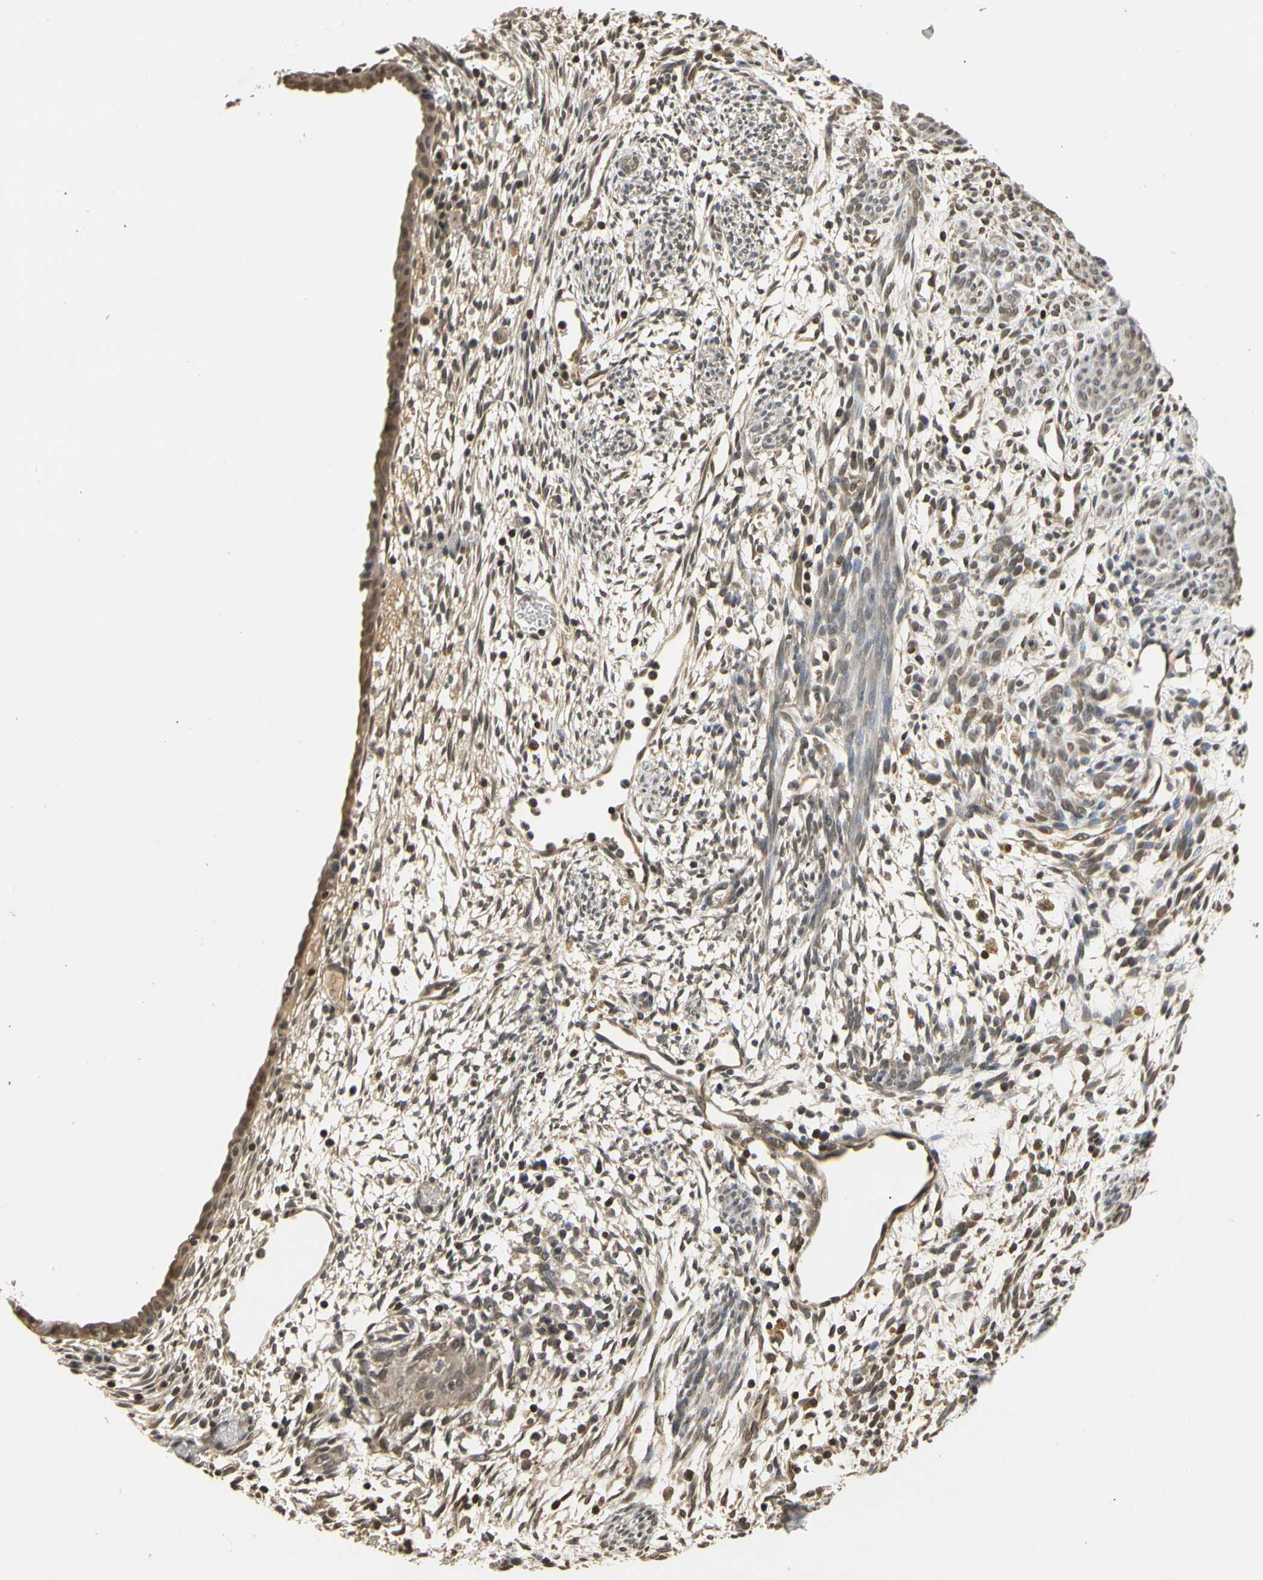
{"staining": {"intensity": "weak", "quantity": ">75%", "location": "cytoplasmic/membranous"}, "tissue": "endometrium", "cell_type": "Cells in endometrial stroma", "image_type": "normal", "snomed": [{"axis": "morphology", "description": "Normal tissue, NOS"}, {"axis": "morphology", "description": "Atrophy, NOS"}, {"axis": "topography", "description": "Uterus"}, {"axis": "topography", "description": "Endometrium"}], "caption": "Protein expression by immunohistochemistry (IHC) displays weak cytoplasmic/membranous positivity in approximately >75% of cells in endometrial stroma in benign endometrium. (IHC, brightfield microscopy, high magnification).", "gene": "SOD1", "patient": {"sex": "female", "age": 68}}